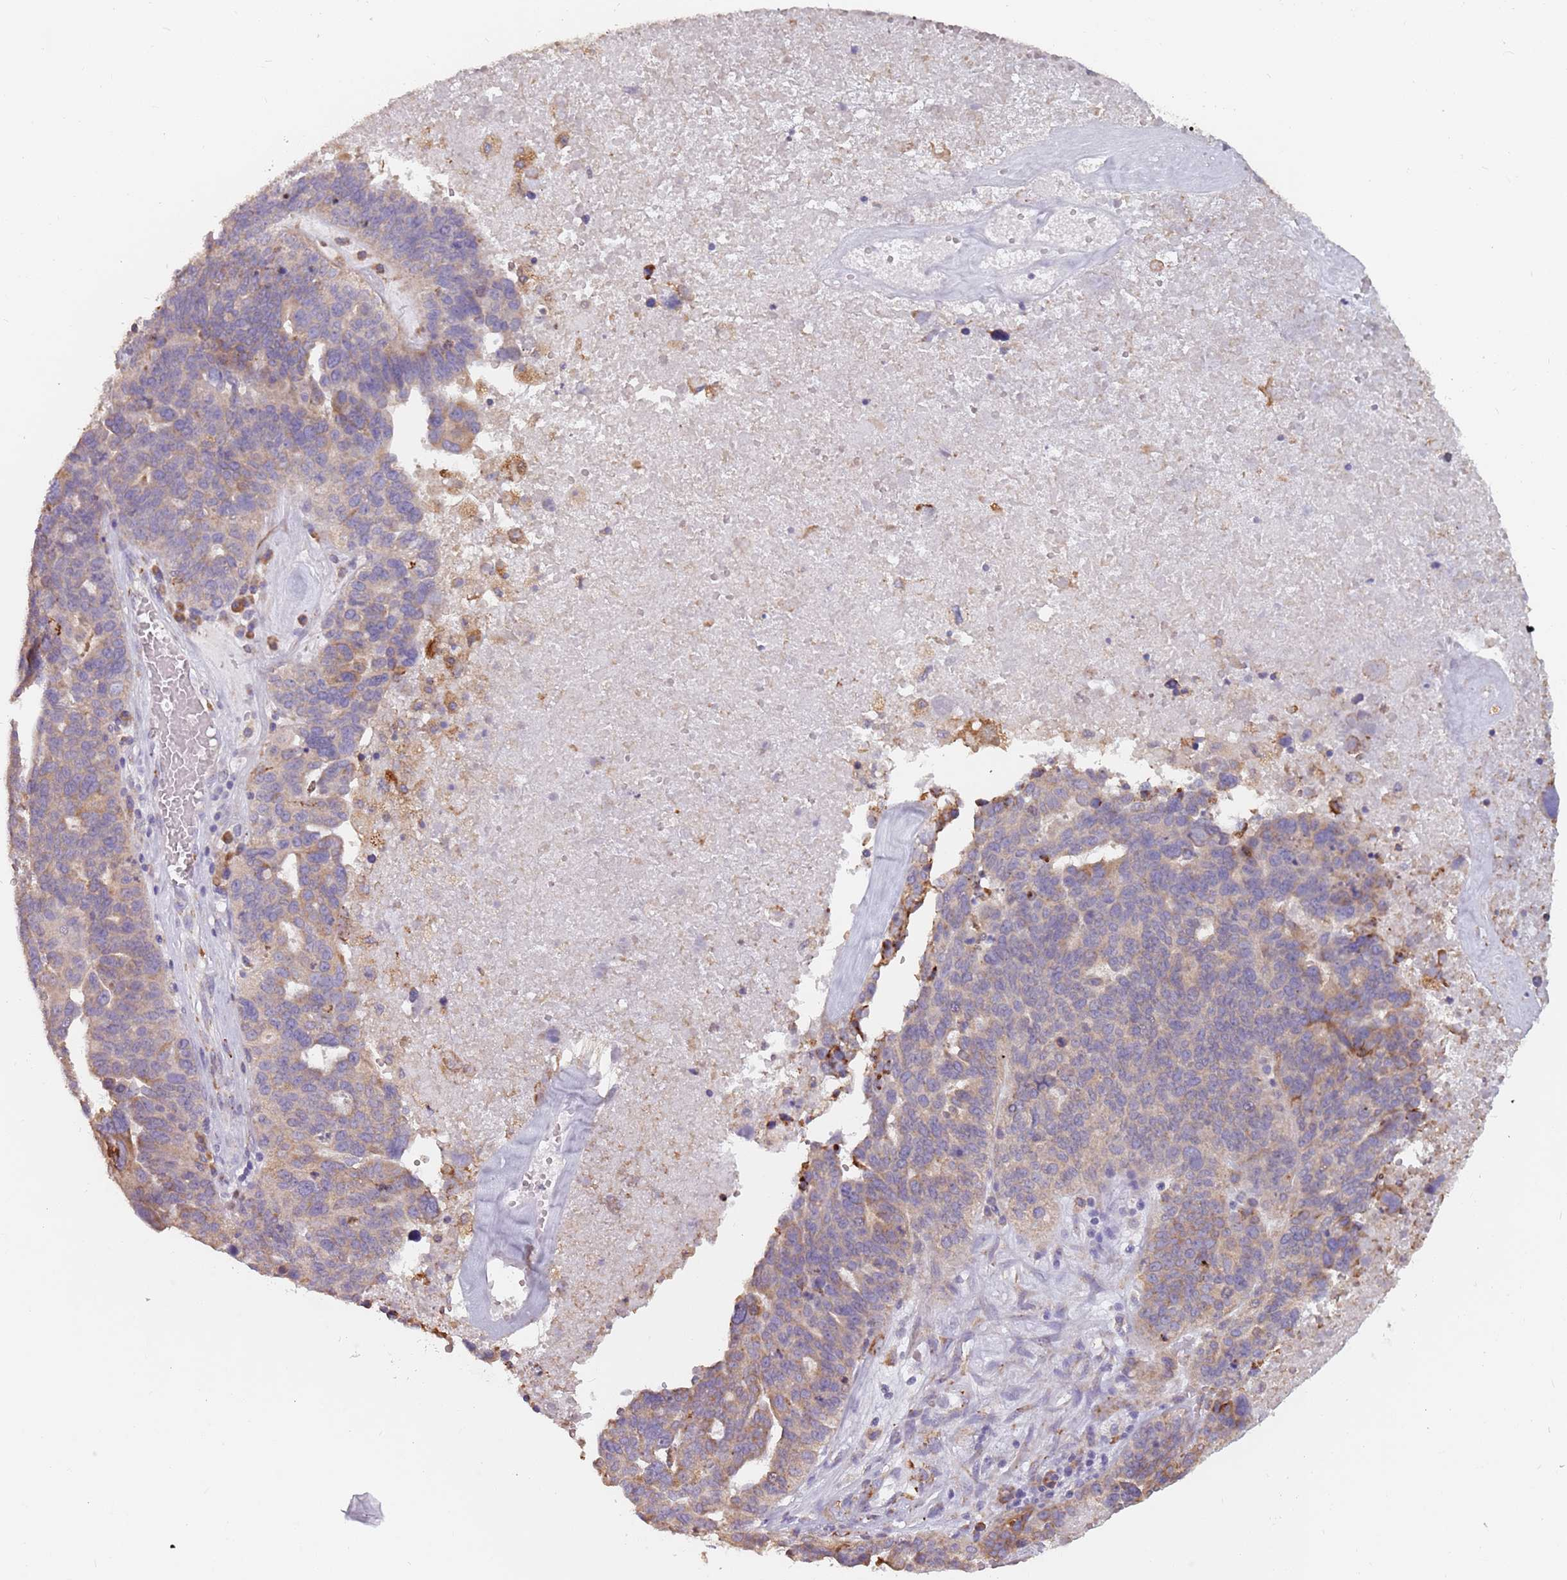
{"staining": {"intensity": "weak", "quantity": "25%-75%", "location": "cytoplasmic/membranous"}, "tissue": "ovarian cancer", "cell_type": "Tumor cells", "image_type": "cancer", "snomed": [{"axis": "morphology", "description": "Cystadenocarcinoma, serous, NOS"}, {"axis": "topography", "description": "Ovary"}], "caption": "A brown stain shows weak cytoplasmic/membranous staining of a protein in ovarian cancer (serous cystadenocarcinoma) tumor cells. The protein of interest is shown in brown color, while the nuclei are stained blue.", "gene": "RPS9", "patient": {"sex": "female", "age": 59}}